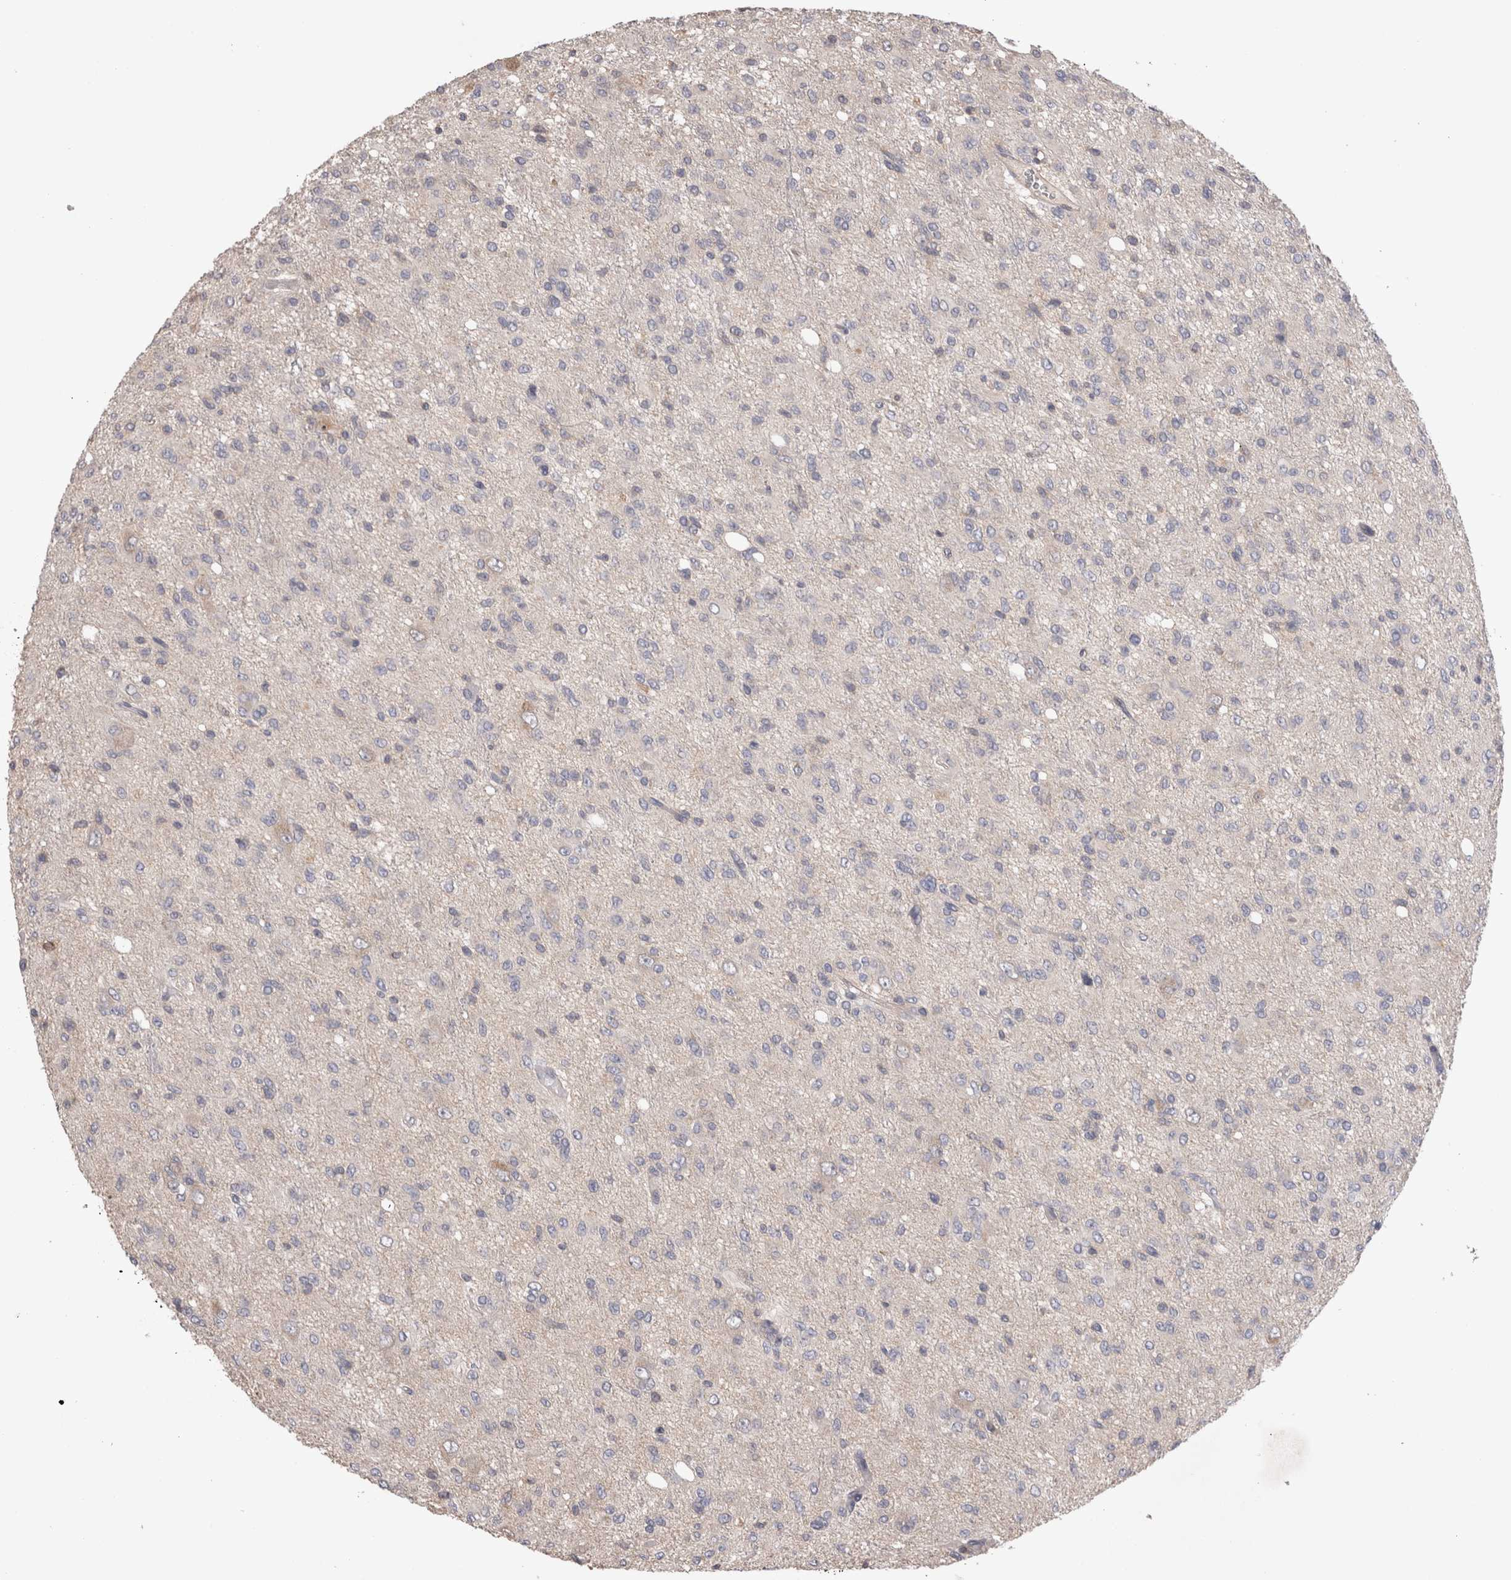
{"staining": {"intensity": "negative", "quantity": "none", "location": "none"}, "tissue": "glioma", "cell_type": "Tumor cells", "image_type": "cancer", "snomed": [{"axis": "morphology", "description": "Glioma, malignant, High grade"}, {"axis": "topography", "description": "Brain"}], "caption": "This is a micrograph of immunohistochemistry staining of glioma, which shows no positivity in tumor cells.", "gene": "OTOR", "patient": {"sex": "female", "age": 59}}